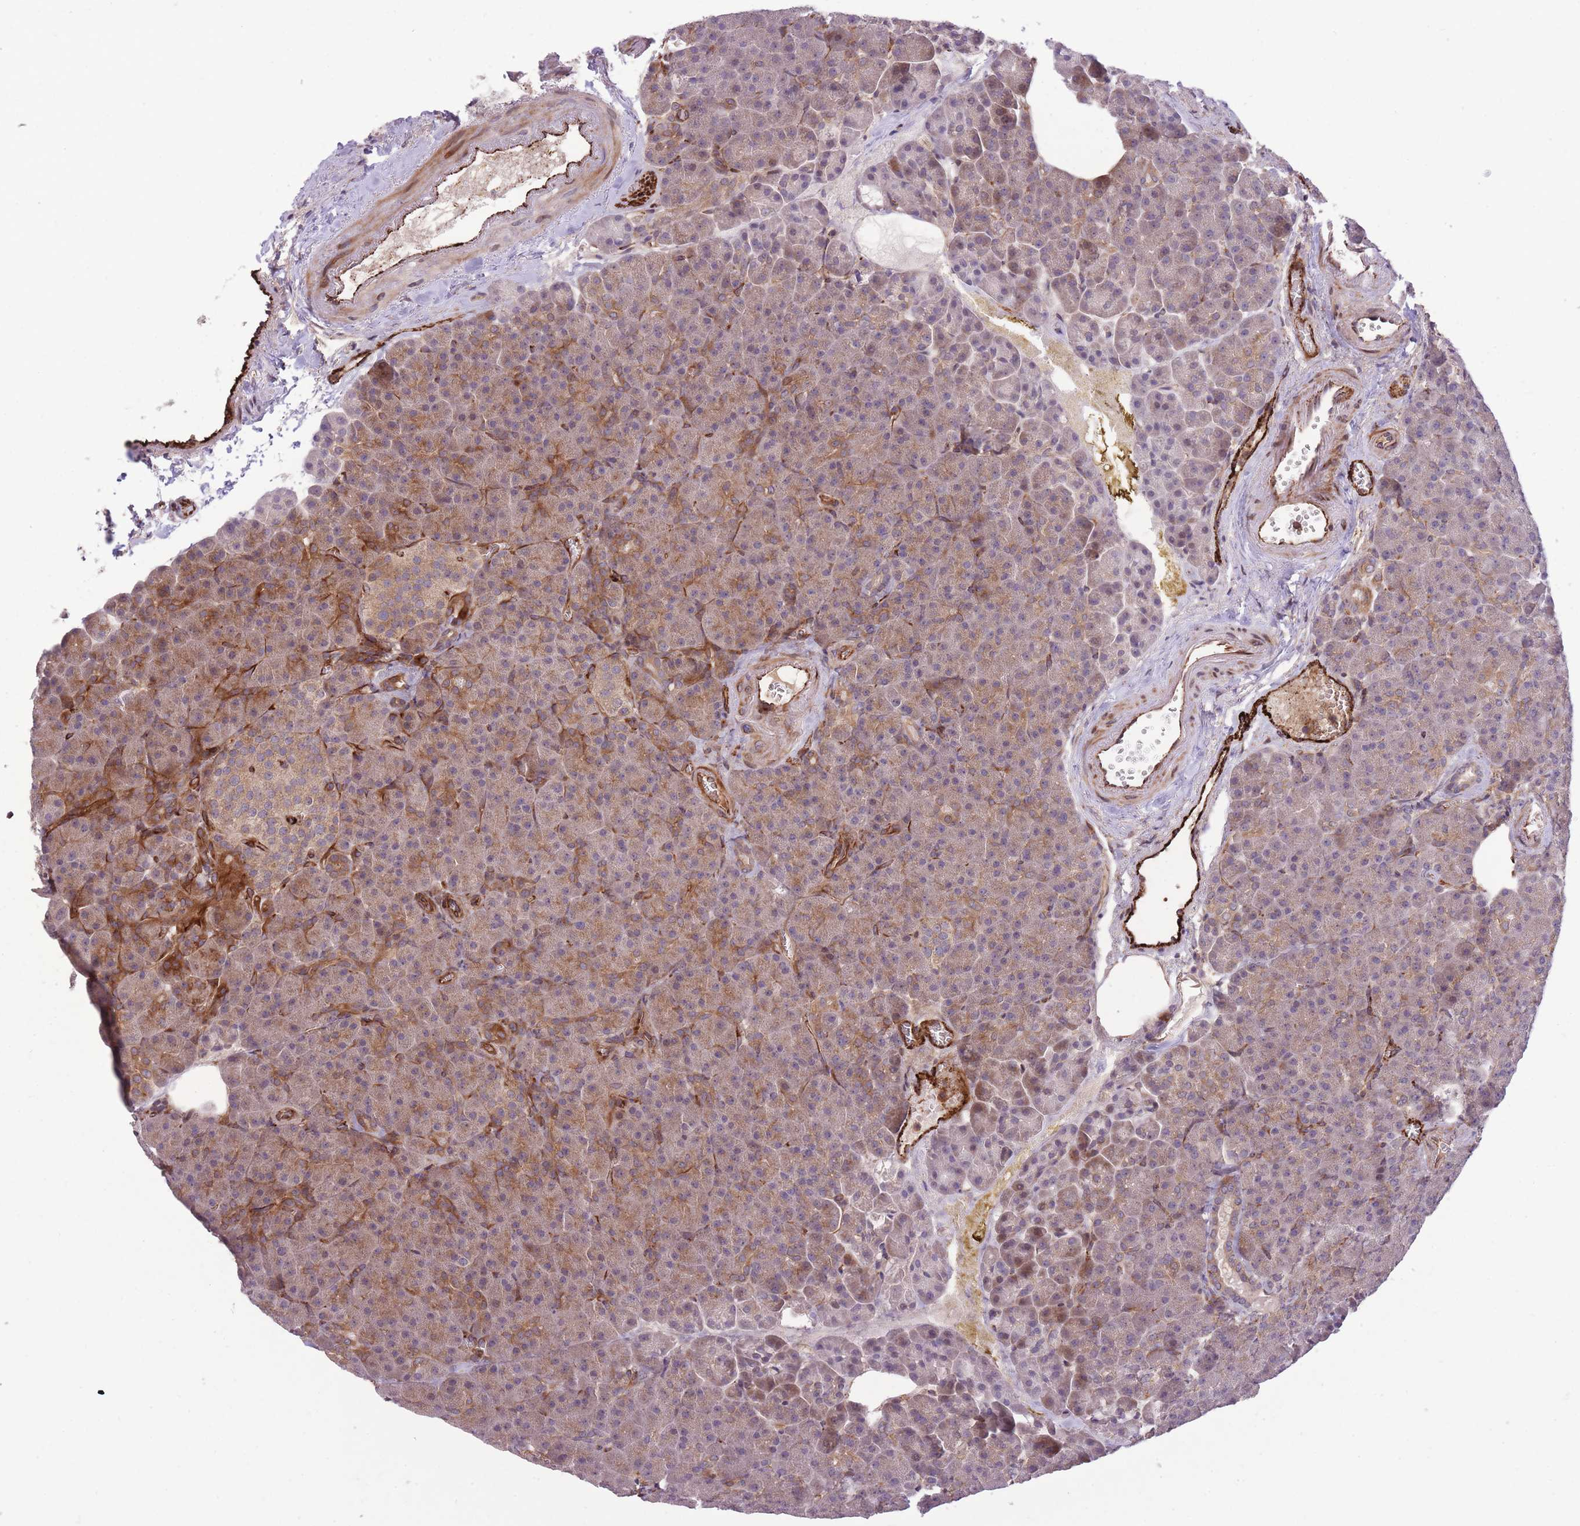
{"staining": {"intensity": "moderate", "quantity": "<25%", "location": "cytoplasmic/membranous"}, "tissue": "pancreas", "cell_type": "Exocrine glandular cells", "image_type": "normal", "snomed": [{"axis": "morphology", "description": "Normal tissue, NOS"}, {"axis": "topography", "description": "Pancreas"}], "caption": "The photomicrograph displays immunohistochemical staining of unremarkable pancreas. There is moderate cytoplasmic/membranous expression is appreciated in approximately <25% of exocrine glandular cells.", "gene": "CISH", "patient": {"sex": "female", "age": 74}}